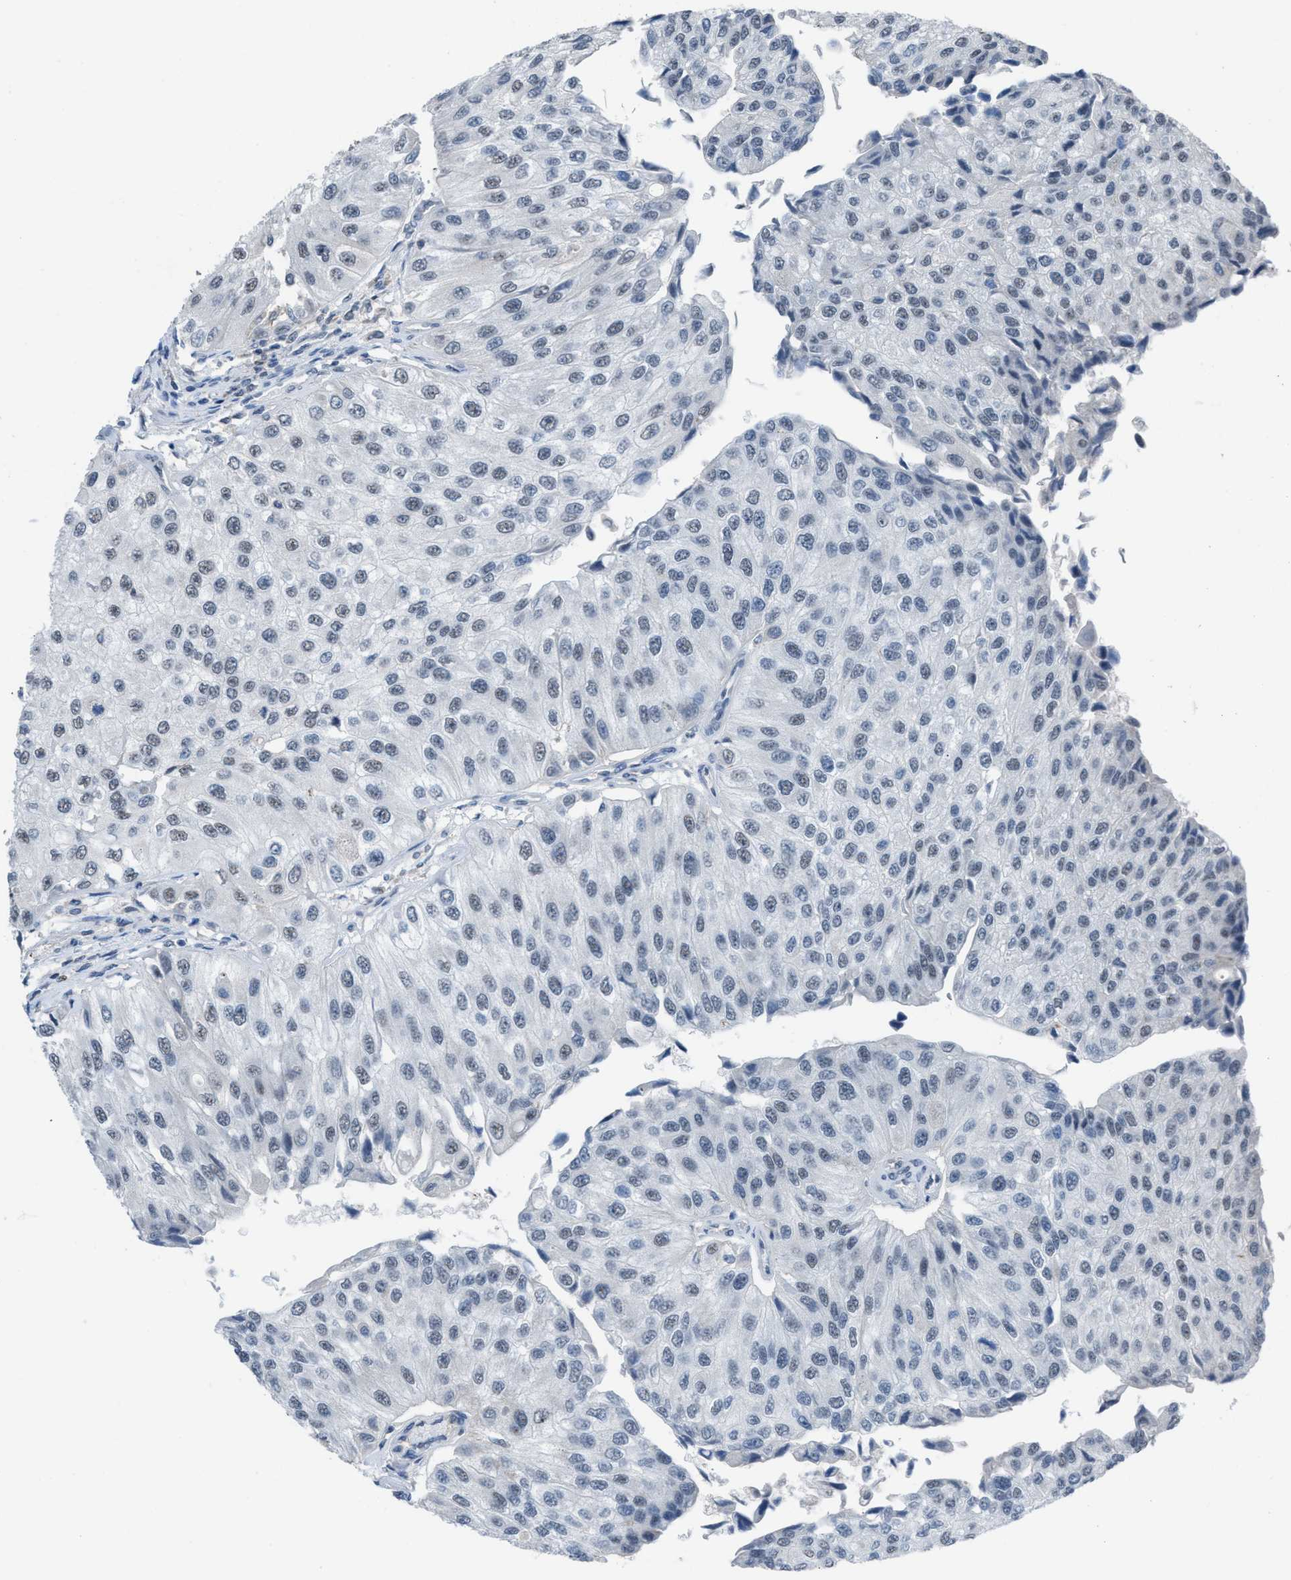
{"staining": {"intensity": "negative", "quantity": "none", "location": "none"}, "tissue": "urothelial cancer", "cell_type": "Tumor cells", "image_type": "cancer", "snomed": [{"axis": "morphology", "description": "Urothelial carcinoma, High grade"}, {"axis": "topography", "description": "Kidney"}, {"axis": "topography", "description": "Urinary bladder"}], "caption": "Urothelial cancer was stained to show a protein in brown. There is no significant expression in tumor cells.", "gene": "ANAPC11", "patient": {"sex": "male", "age": 77}}